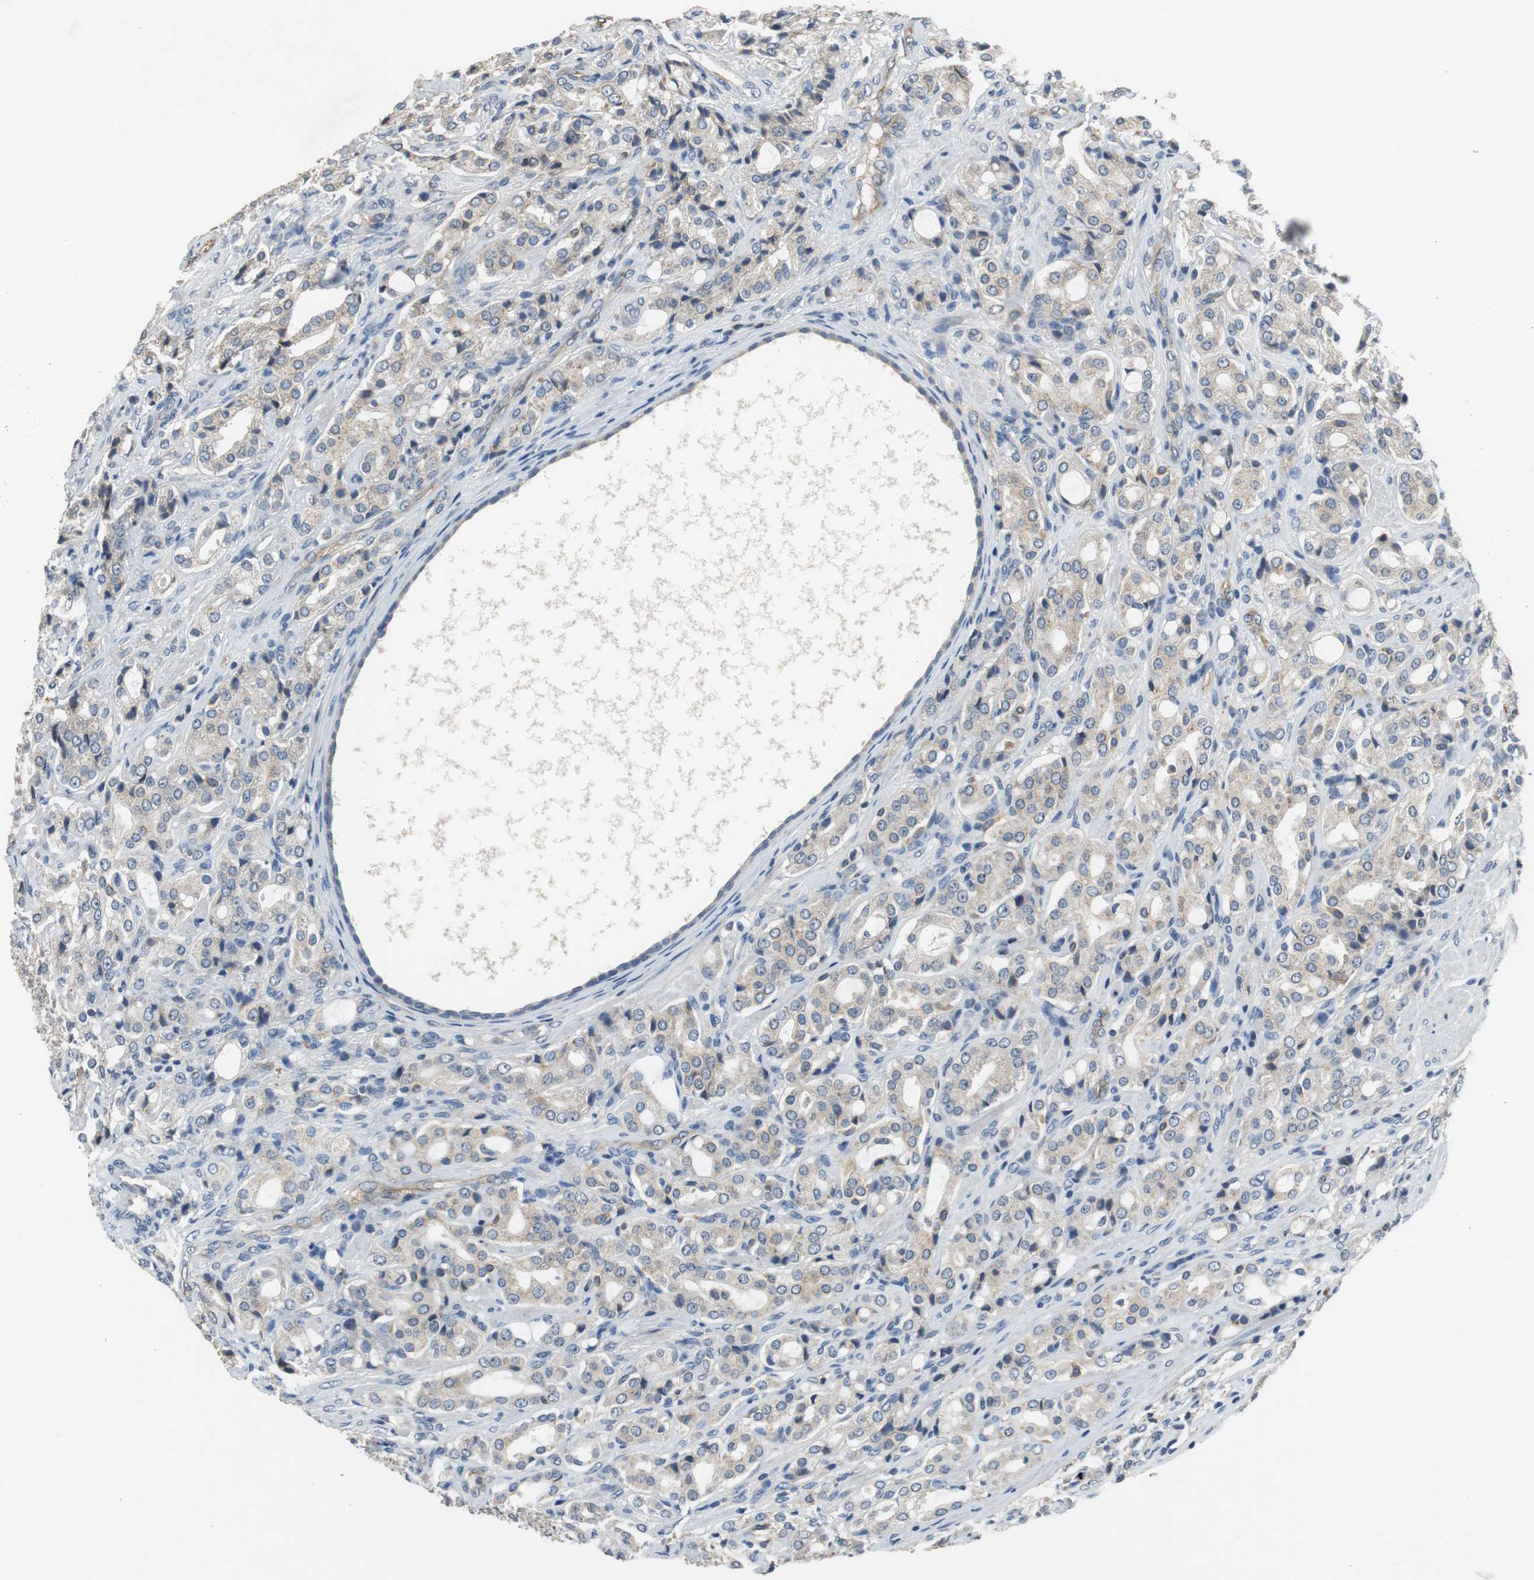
{"staining": {"intensity": "weak", "quantity": ">75%", "location": "cytoplasmic/membranous"}, "tissue": "prostate cancer", "cell_type": "Tumor cells", "image_type": "cancer", "snomed": [{"axis": "morphology", "description": "Adenocarcinoma, High grade"}, {"axis": "topography", "description": "Prostate"}], "caption": "A low amount of weak cytoplasmic/membranous positivity is seen in about >75% of tumor cells in prostate cancer tissue. The protein is stained brown, and the nuclei are stained in blue (DAB IHC with brightfield microscopy, high magnification).", "gene": "MTIF2", "patient": {"sex": "male", "age": 72}}